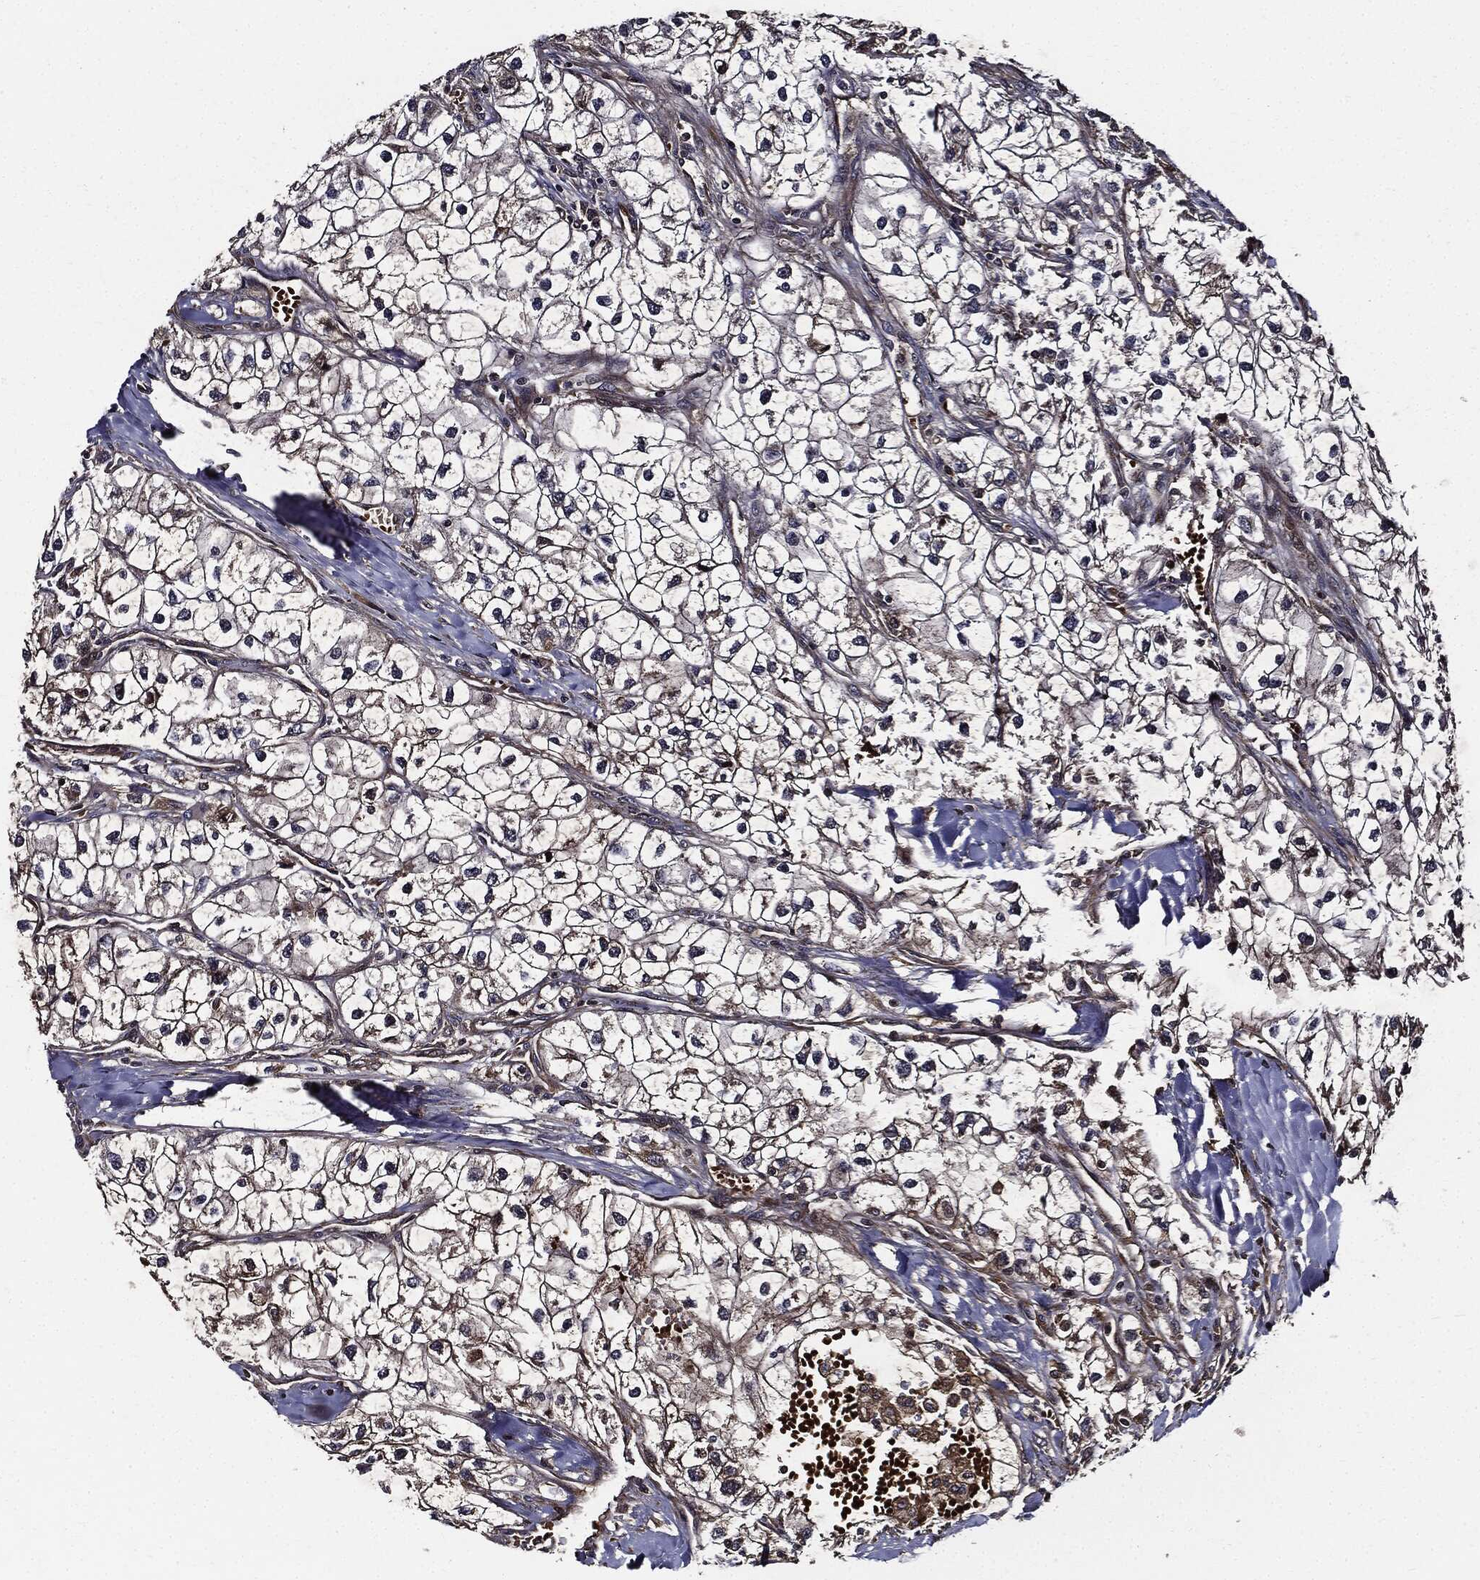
{"staining": {"intensity": "weak", "quantity": "<25%", "location": "cytoplasmic/membranous"}, "tissue": "renal cancer", "cell_type": "Tumor cells", "image_type": "cancer", "snomed": [{"axis": "morphology", "description": "Adenocarcinoma, NOS"}, {"axis": "topography", "description": "Kidney"}], "caption": "Renal cancer was stained to show a protein in brown. There is no significant staining in tumor cells.", "gene": "HTT", "patient": {"sex": "male", "age": 59}}